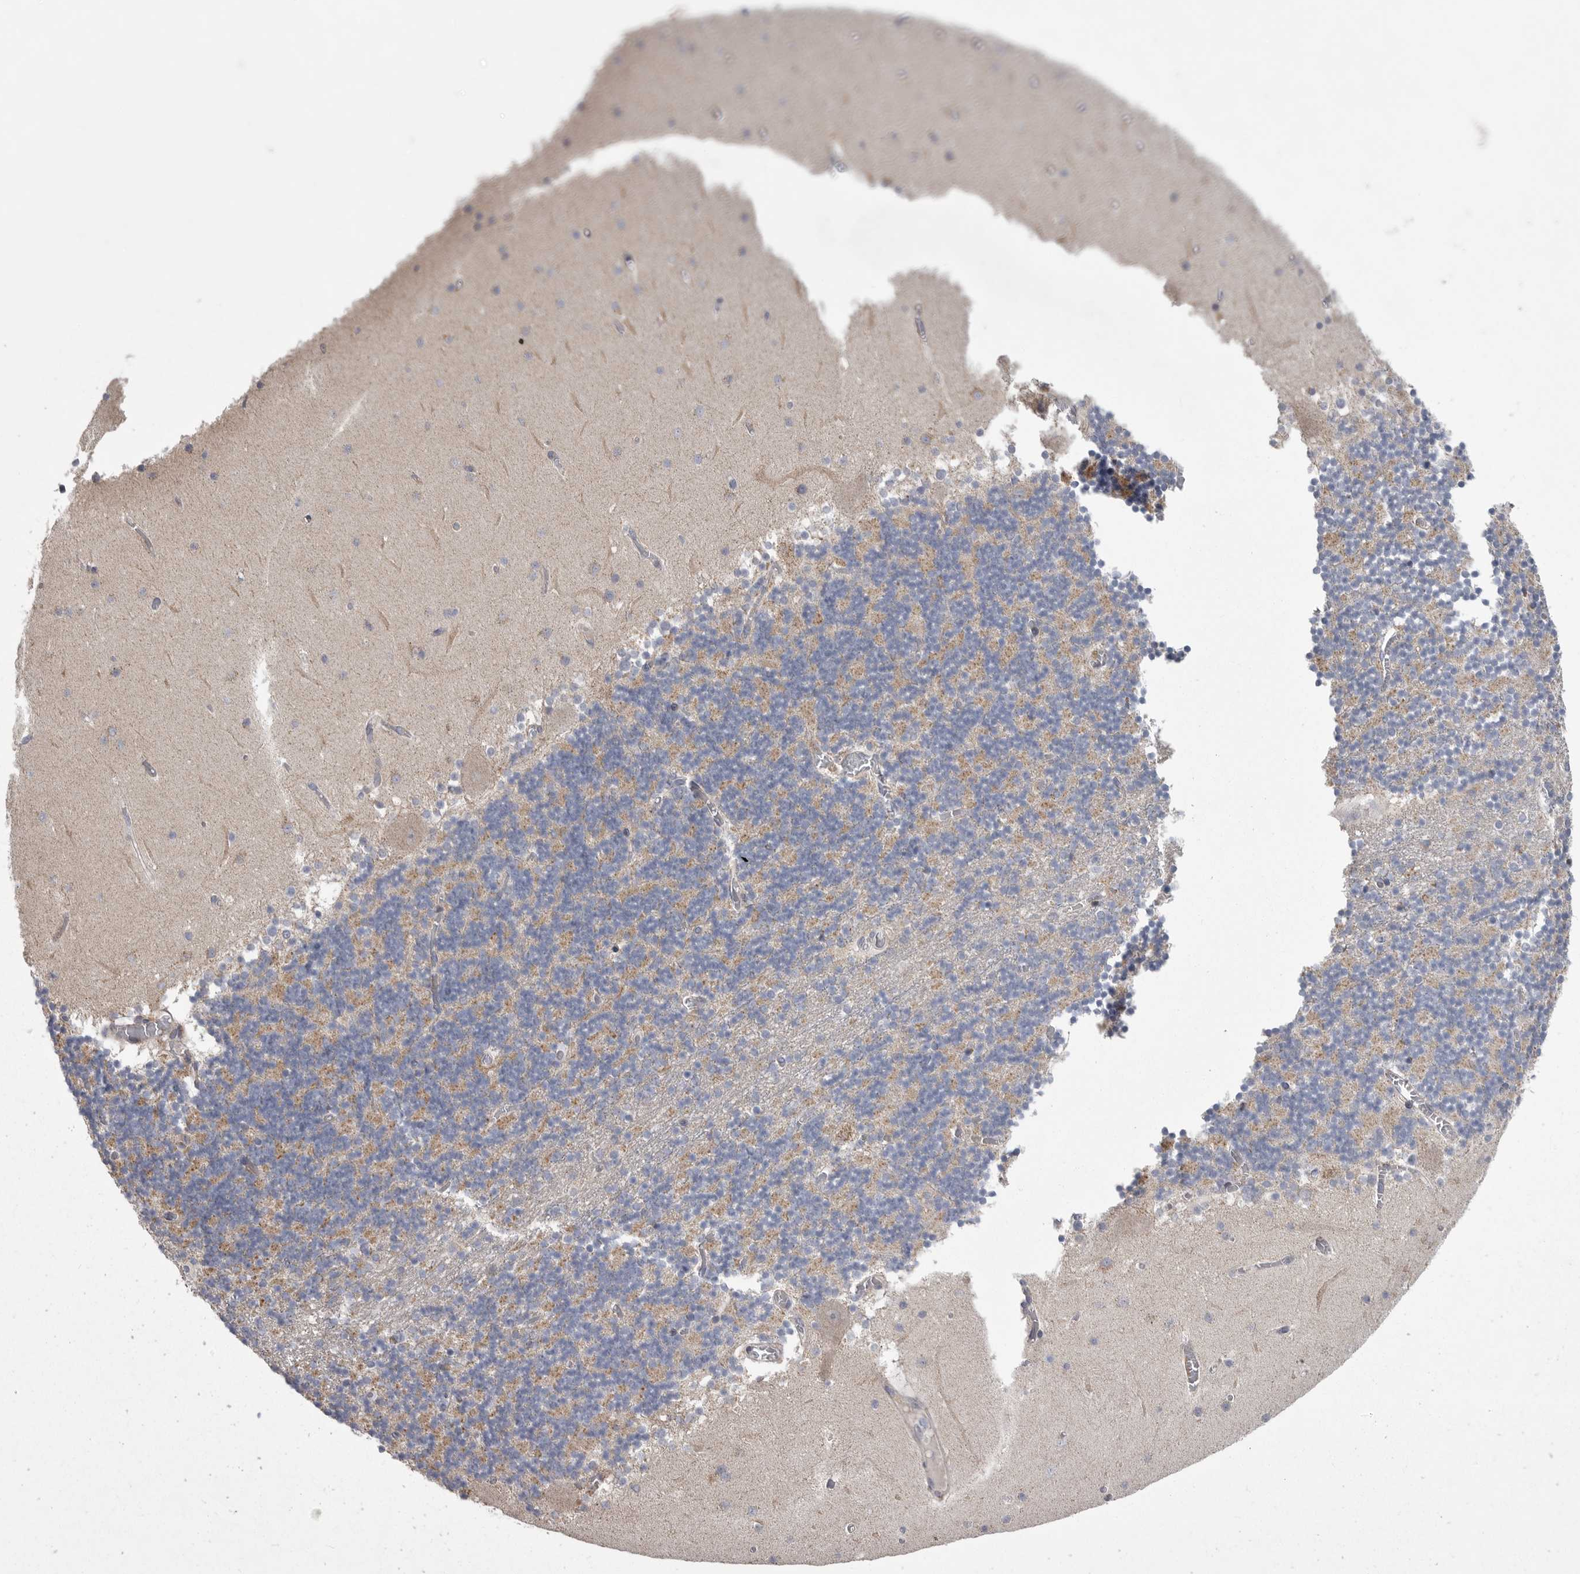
{"staining": {"intensity": "negative", "quantity": "none", "location": "none"}, "tissue": "cerebellum", "cell_type": "Cells in granular layer", "image_type": "normal", "snomed": [{"axis": "morphology", "description": "Normal tissue, NOS"}, {"axis": "topography", "description": "Cerebellum"}], "caption": "Cells in granular layer are negative for brown protein staining in unremarkable cerebellum. (Immunohistochemistry (ihc), brightfield microscopy, high magnification).", "gene": "CRP", "patient": {"sex": "female", "age": 28}}